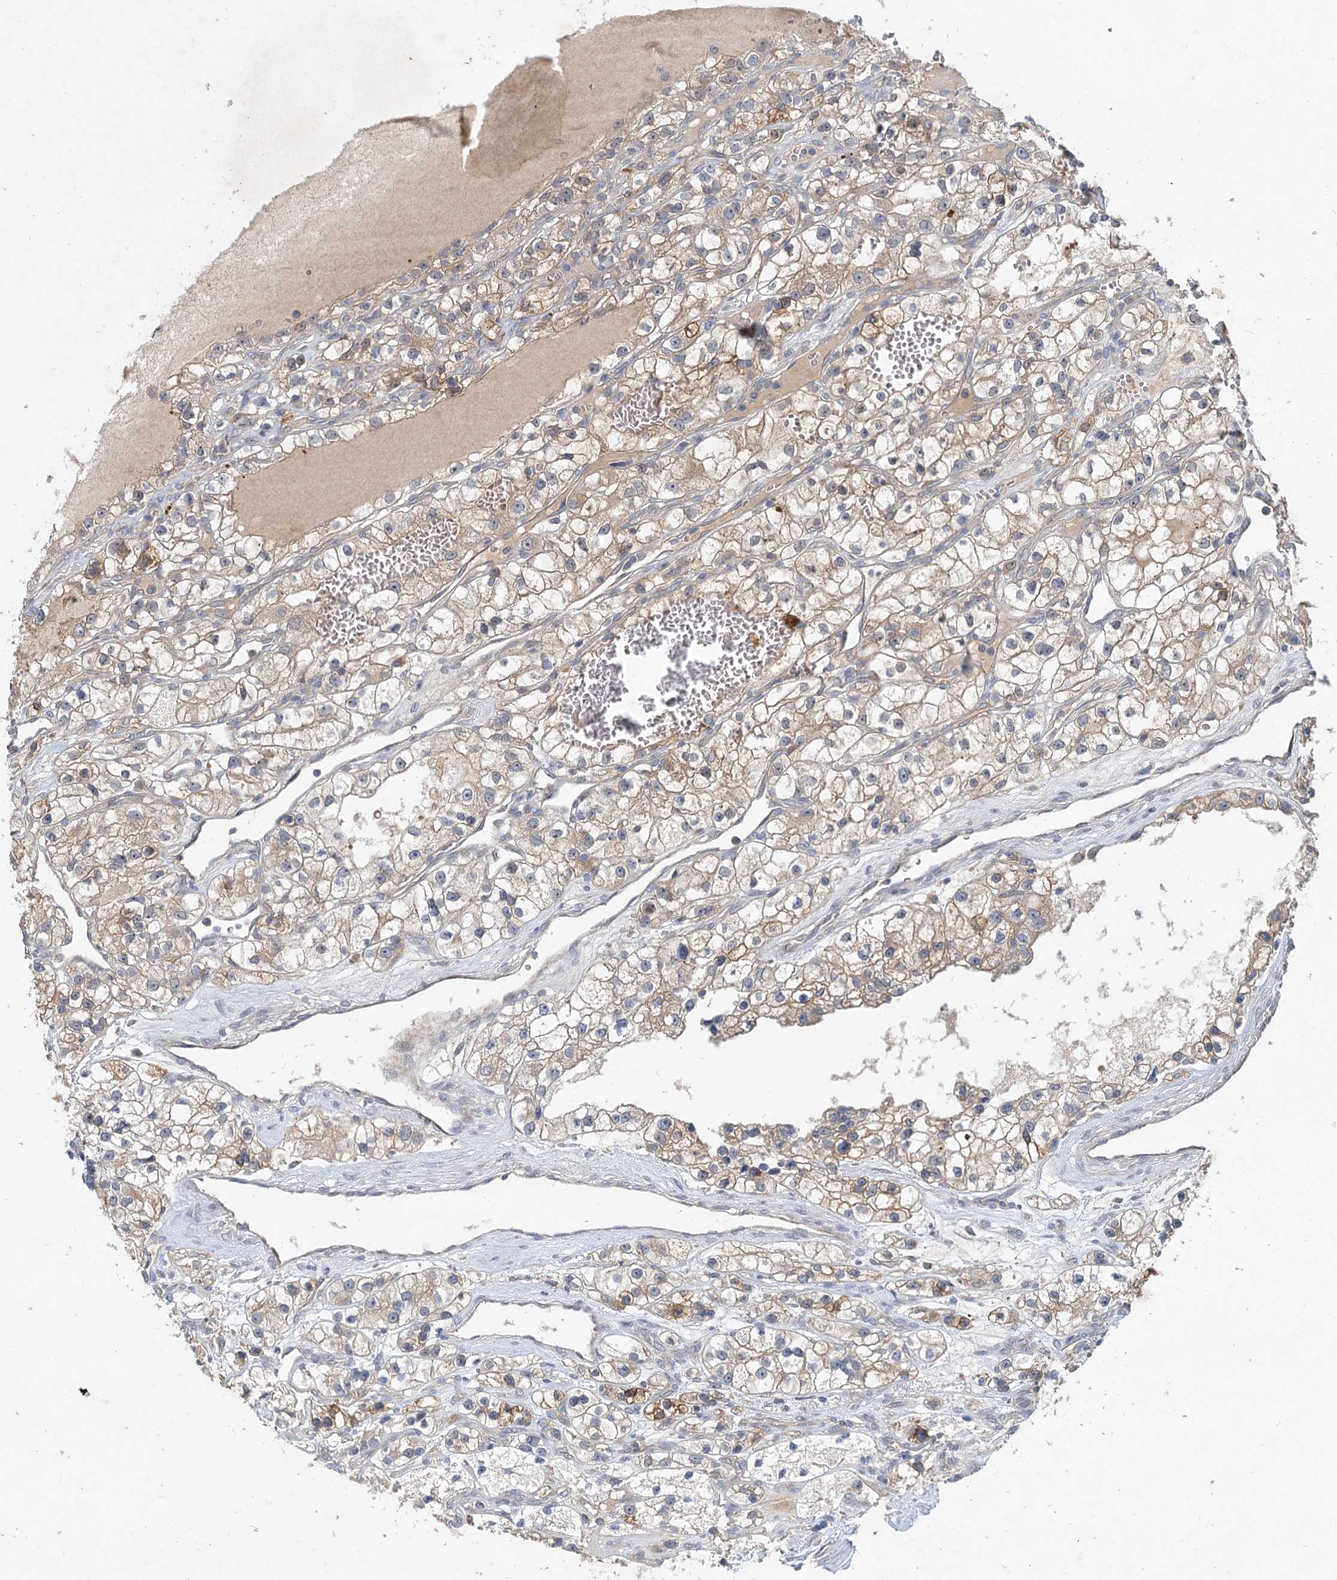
{"staining": {"intensity": "weak", "quantity": ">75%", "location": "cytoplasmic/membranous"}, "tissue": "renal cancer", "cell_type": "Tumor cells", "image_type": "cancer", "snomed": [{"axis": "morphology", "description": "Adenocarcinoma, NOS"}, {"axis": "topography", "description": "Kidney"}], "caption": "Immunohistochemistry image of human renal cancer (adenocarcinoma) stained for a protein (brown), which exhibits low levels of weak cytoplasmic/membranous staining in about >75% of tumor cells.", "gene": "AP3B1", "patient": {"sex": "female", "age": 57}}